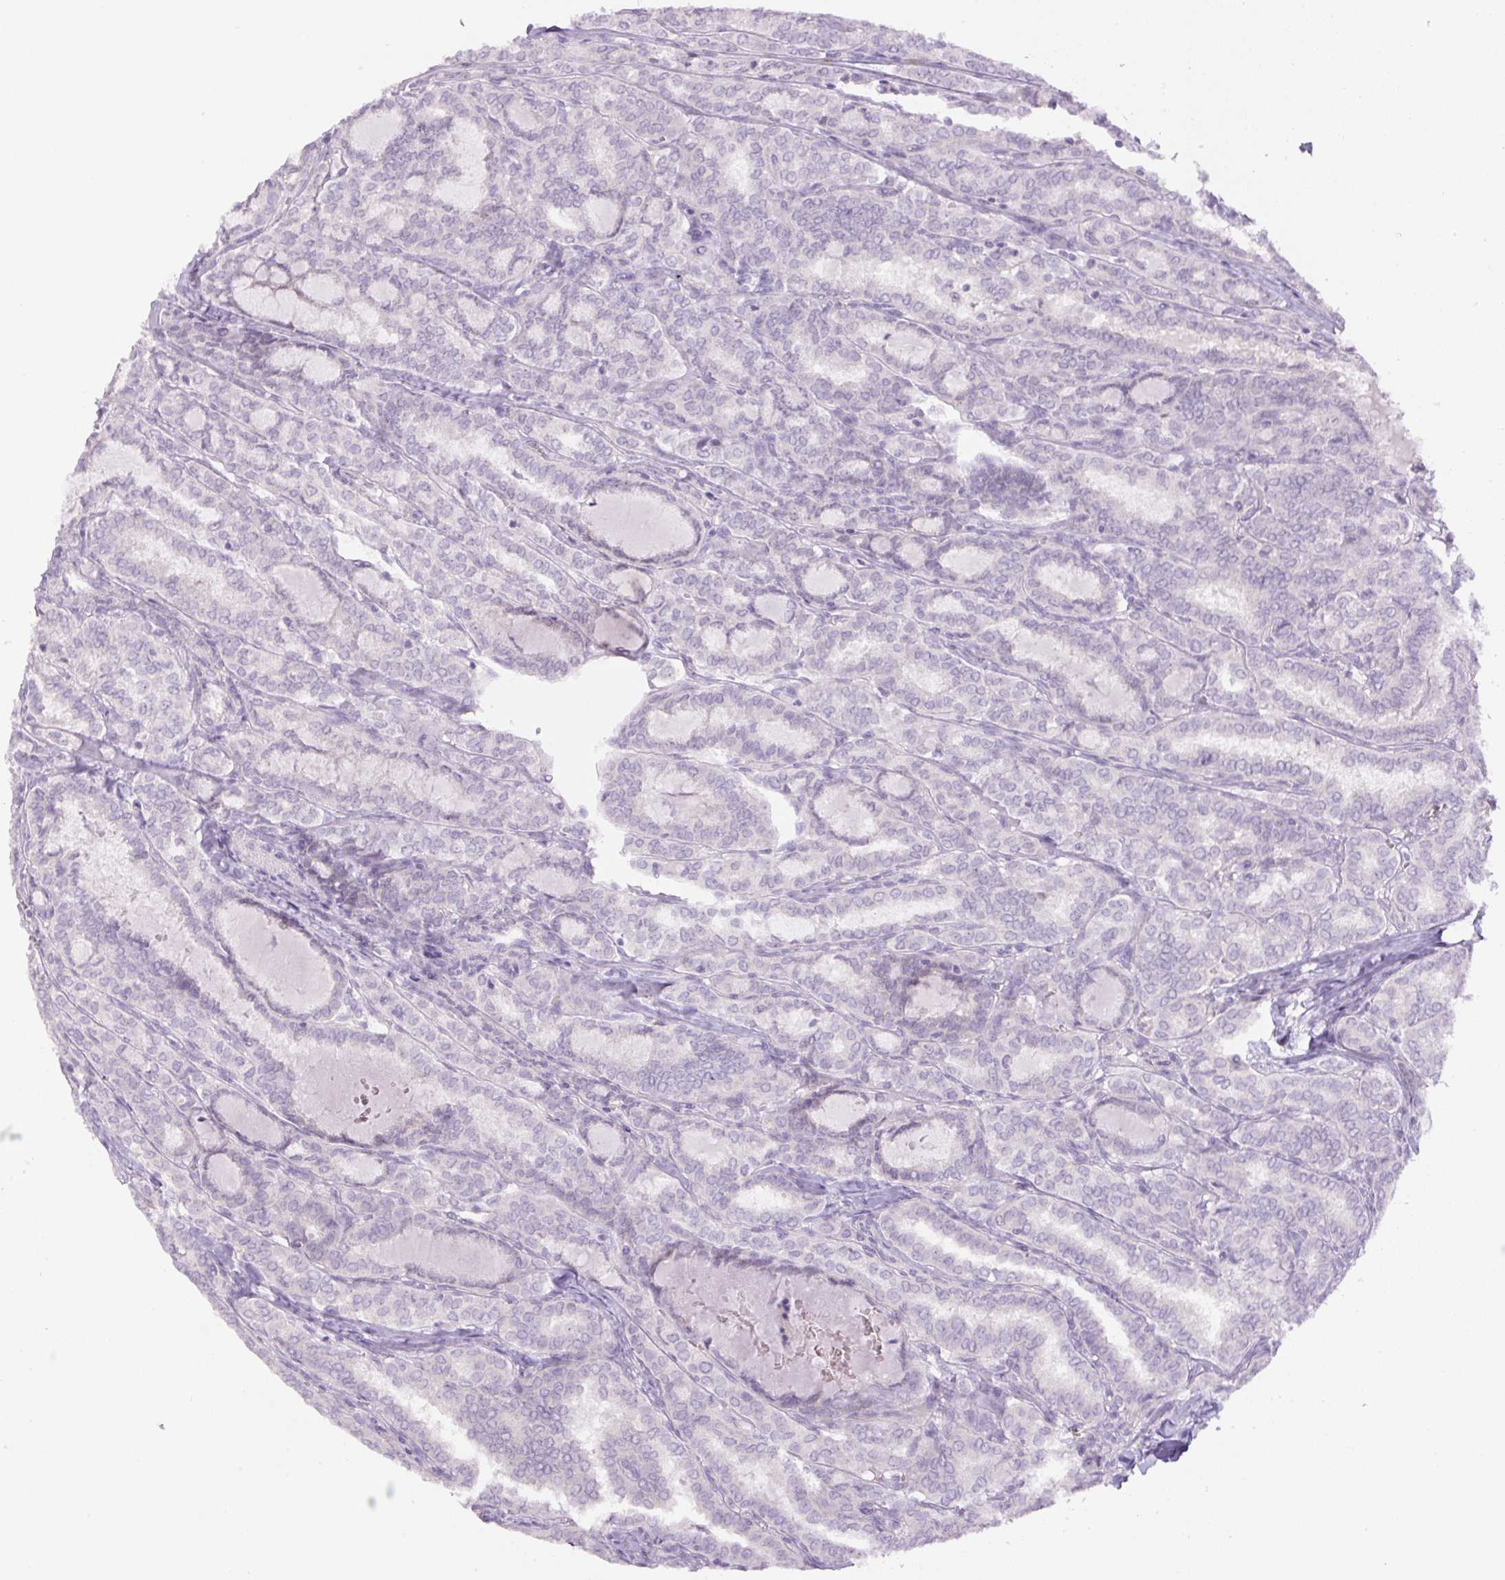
{"staining": {"intensity": "negative", "quantity": "none", "location": "none"}, "tissue": "thyroid cancer", "cell_type": "Tumor cells", "image_type": "cancer", "snomed": [{"axis": "morphology", "description": "Papillary adenocarcinoma, NOS"}, {"axis": "topography", "description": "Thyroid gland"}], "caption": "An immunohistochemistry (IHC) histopathology image of thyroid cancer (papillary adenocarcinoma) is shown. There is no staining in tumor cells of thyroid cancer (papillary adenocarcinoma). (DAB immunohistochemistry (IHC) visualized using brightfield microscopy, high magnification).", "gene": "TMEM151B", "patient": {"sex": "female", "age": 30}}